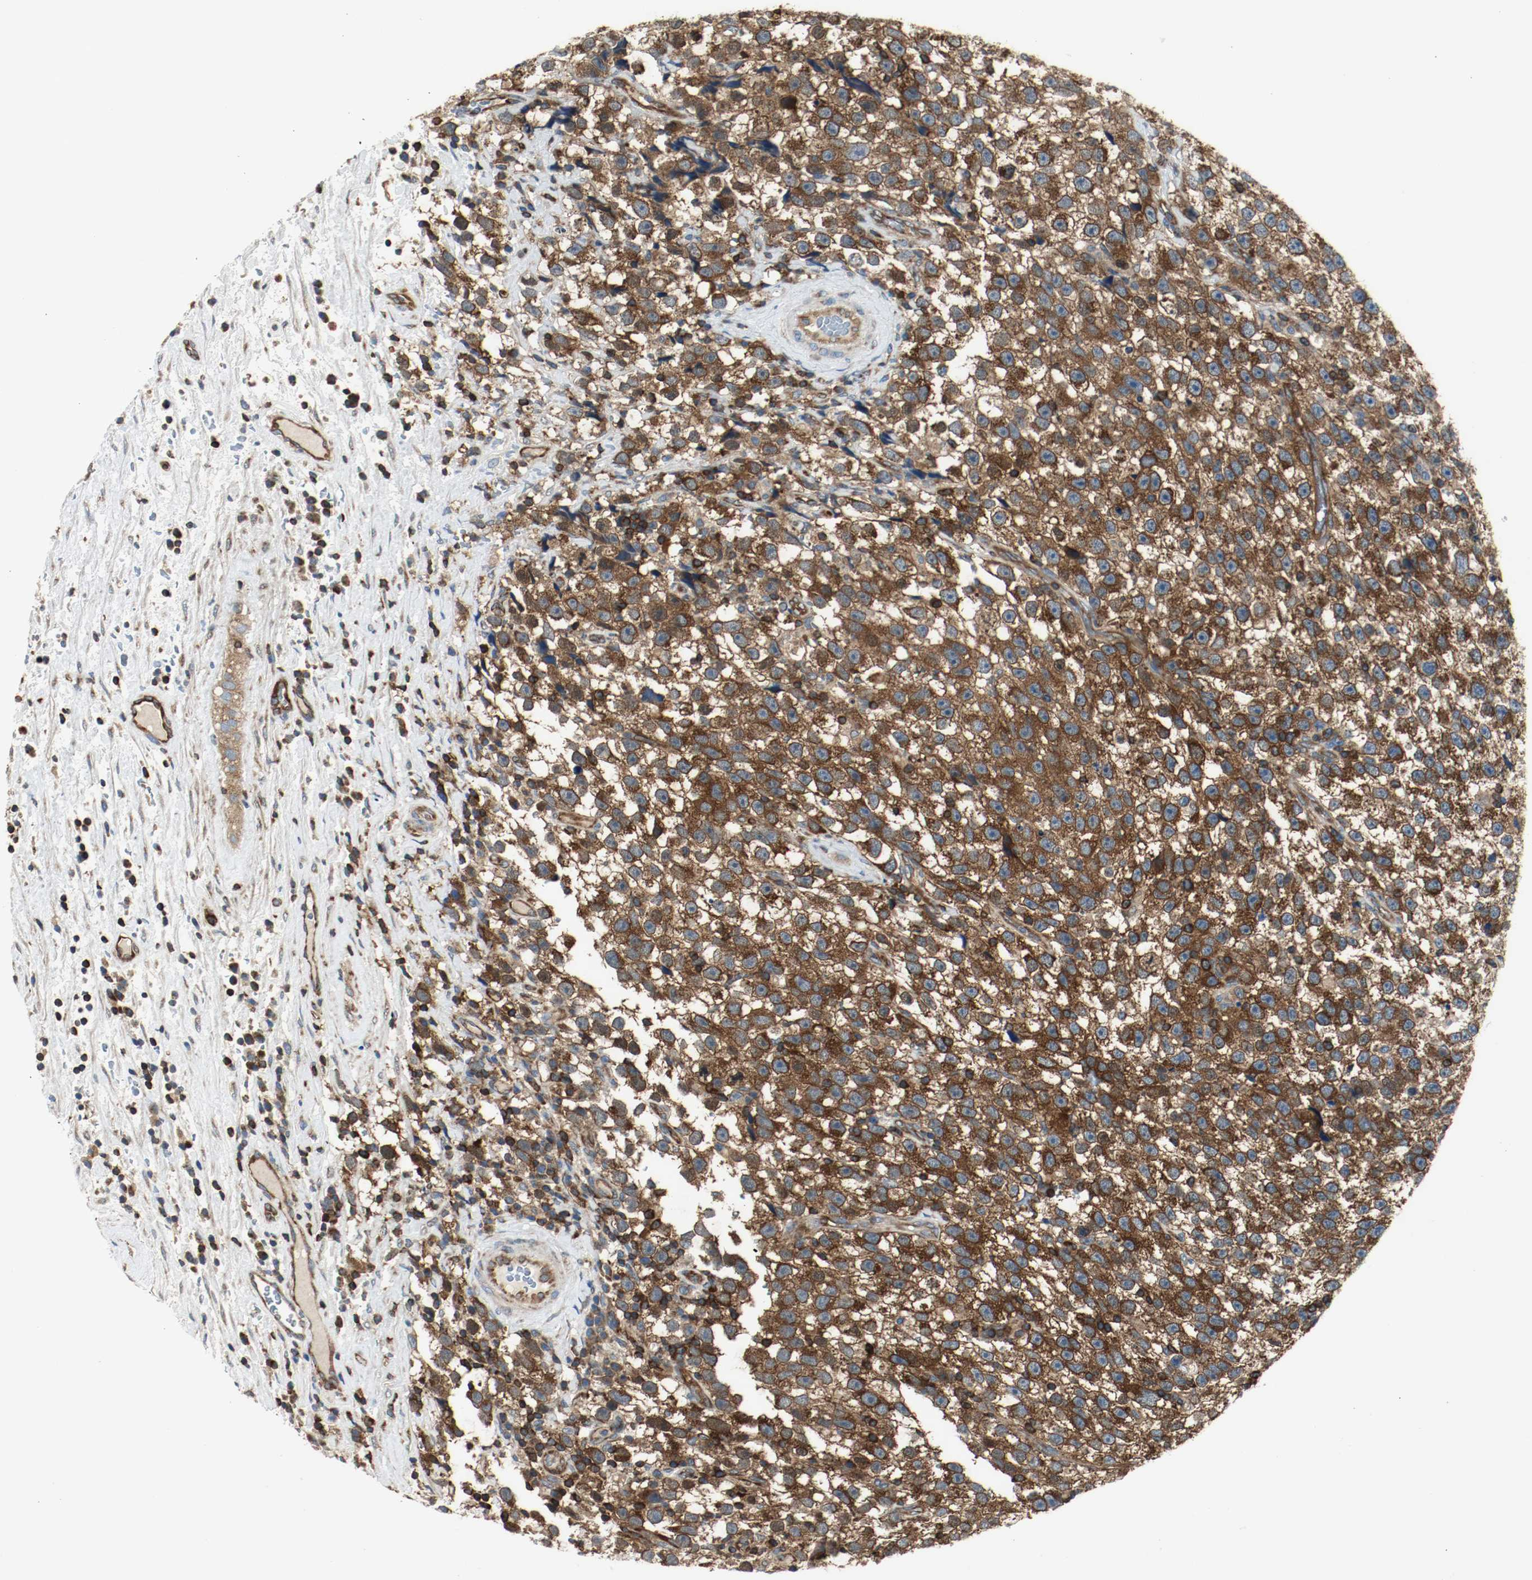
{"staining": {"intensity": "strong", "quantity": ">75%", "location": "cytoplasmic/membranous"}, "tissue": "testis cancer", "cell_type": "Tumor cells", "image_type": "cancer", "snomed": [{"axis": "morphology", "description": "Seminoma, NOS"}, {"axis": "topography", "description": "Testis"}], "caption": "Immunohistochemical staining of human seminoma (testis) demonstrates high levels of strong cytoplasmic/membranous expression in about >75% of tumor cells.", "gene": "PLCG1", "patient": {"sex": "male", "age": 33}}